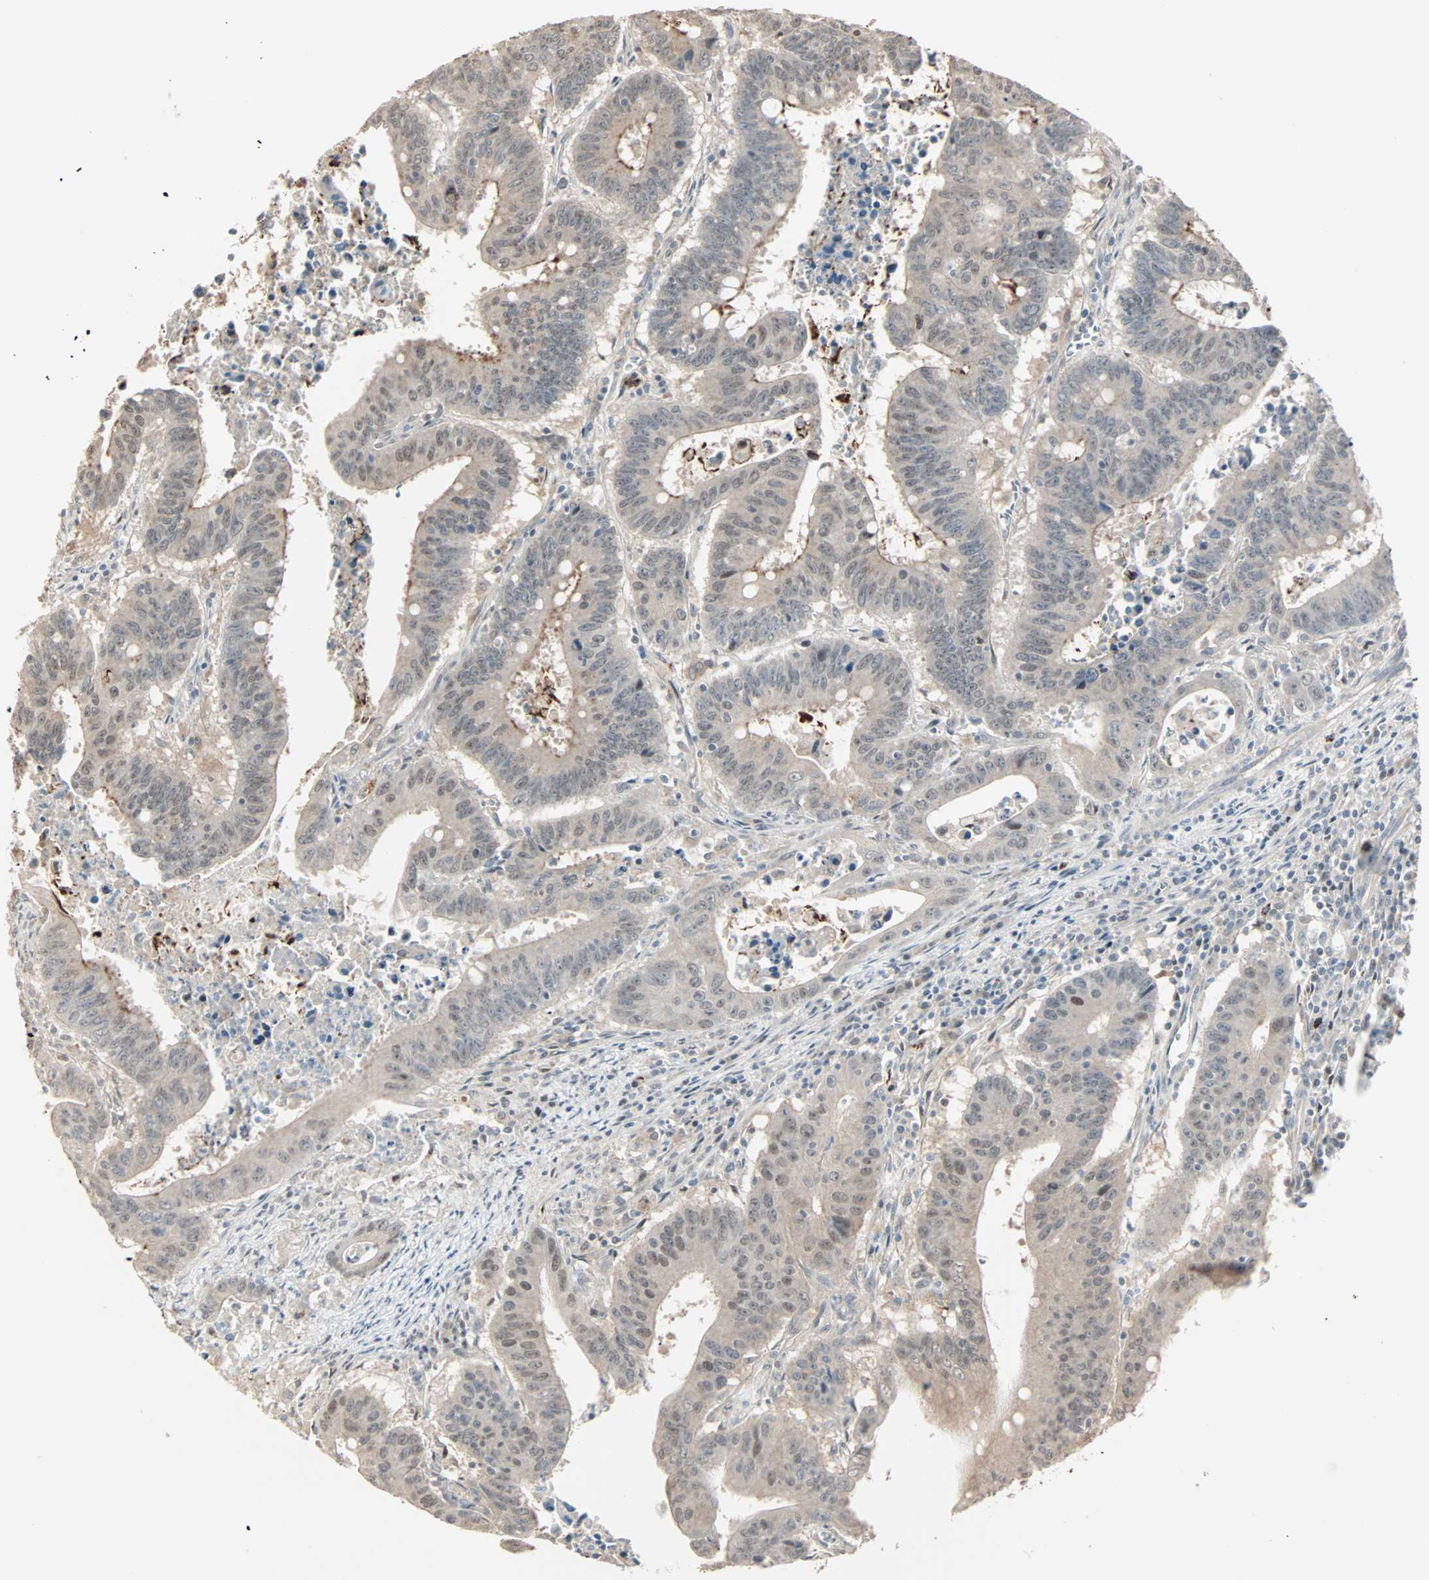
{"staining": {"intensity": "moderate", "quantity": ">75%", "location": "cytoplasmic/membranous,nuclear"}, "tissue": "colorectal cancer", "cell_type": "Tumor cells", "image_type": "cancer", "snomed": [{"axis": "morphology", "description": "Adenocarcinoma, NOS"}, {"axis": "topography", "description": "Colon"}], "caption": "IHC histopathology image of human colorectal cancer stained for a protein (brown), which shows medium levels of moderate cytoplasmic/membranous and nuclear expression in approximately >75% of tumor cells.", "gene": "KDM4A", "patient": {"sex": "male", "age": 45}}